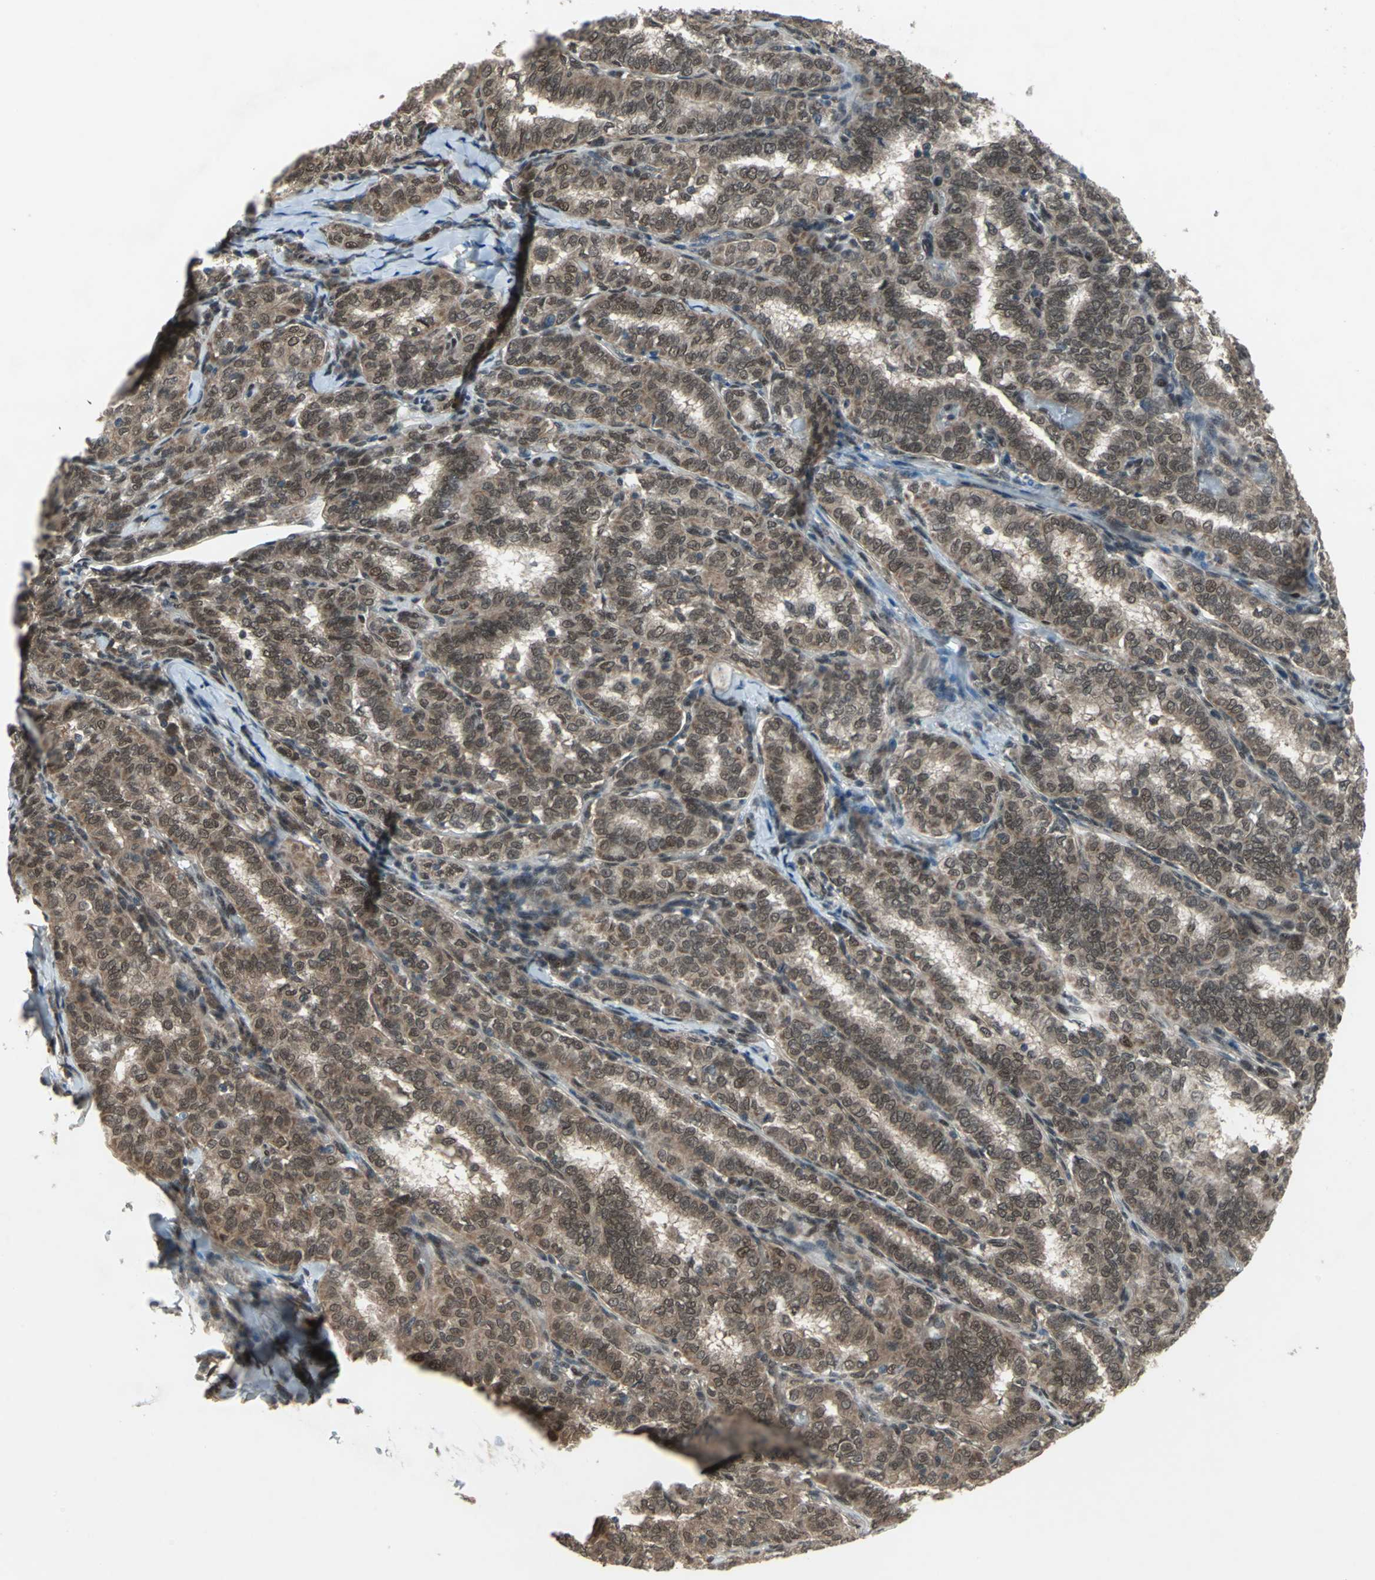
{"staining": {"intensity": "moderate", "quantity": ">75%", "location": "cytoplasmic/membranous,nuclear"}, "tissue": "thyroid cancer", "cell_type": "Tumor cells", "image_type": "cancer", "snomed": [{"axis": "morphology", "description": "Papillary adenocarcinoma, NOS"}, {"axis": "topography", "description": "Thyroid gland"}], "caption": "This micrograph exhibits immunohistochemistry (IHC) staining of human thyroid papillary adenocarcinoma, with medium moderate cytoplasmic/membranous and nuclear positivity in about >75% of tumor cells.", "gene": "COPS5", "patient": {"sex": "female", "age": 30}}